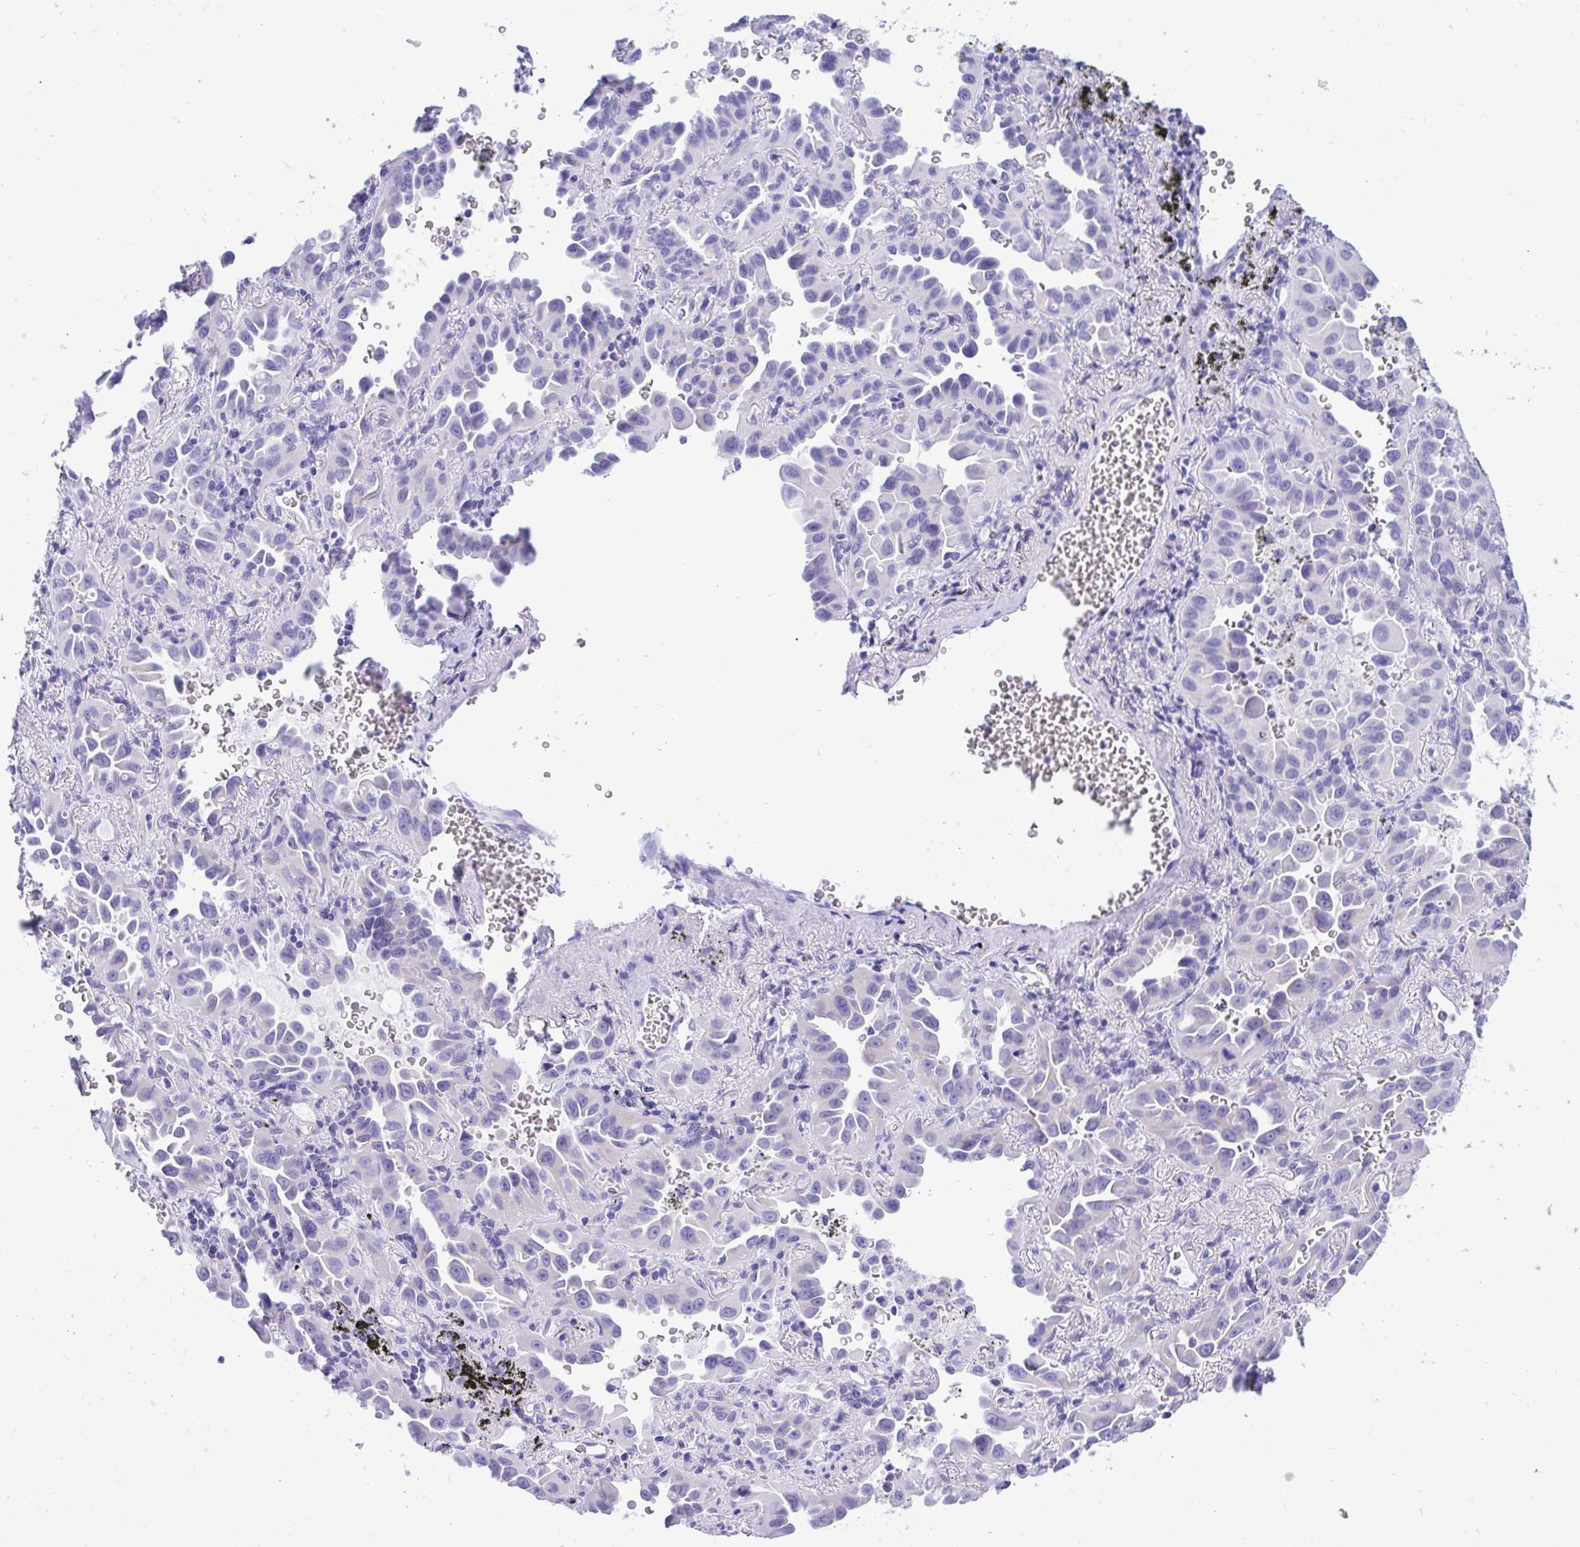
{"staining": {"intensity": "negative", "quantity": "none", "location": "none"}, "tissue": "lung cancer", "cell_type": "Tumor cells", "image_type": "cancer", "snomed": [{"axis": "morphology", "description": "Adenocarcinoma, NOS"}, {"axis": "topography", "description": "Lung"}], "caption": "Image shows no significant protein staining in tumor cells of lung cancer (adenocarcinoma).", "gene": "SHISA8", "patient": {"sex": "male", "age": 68}}